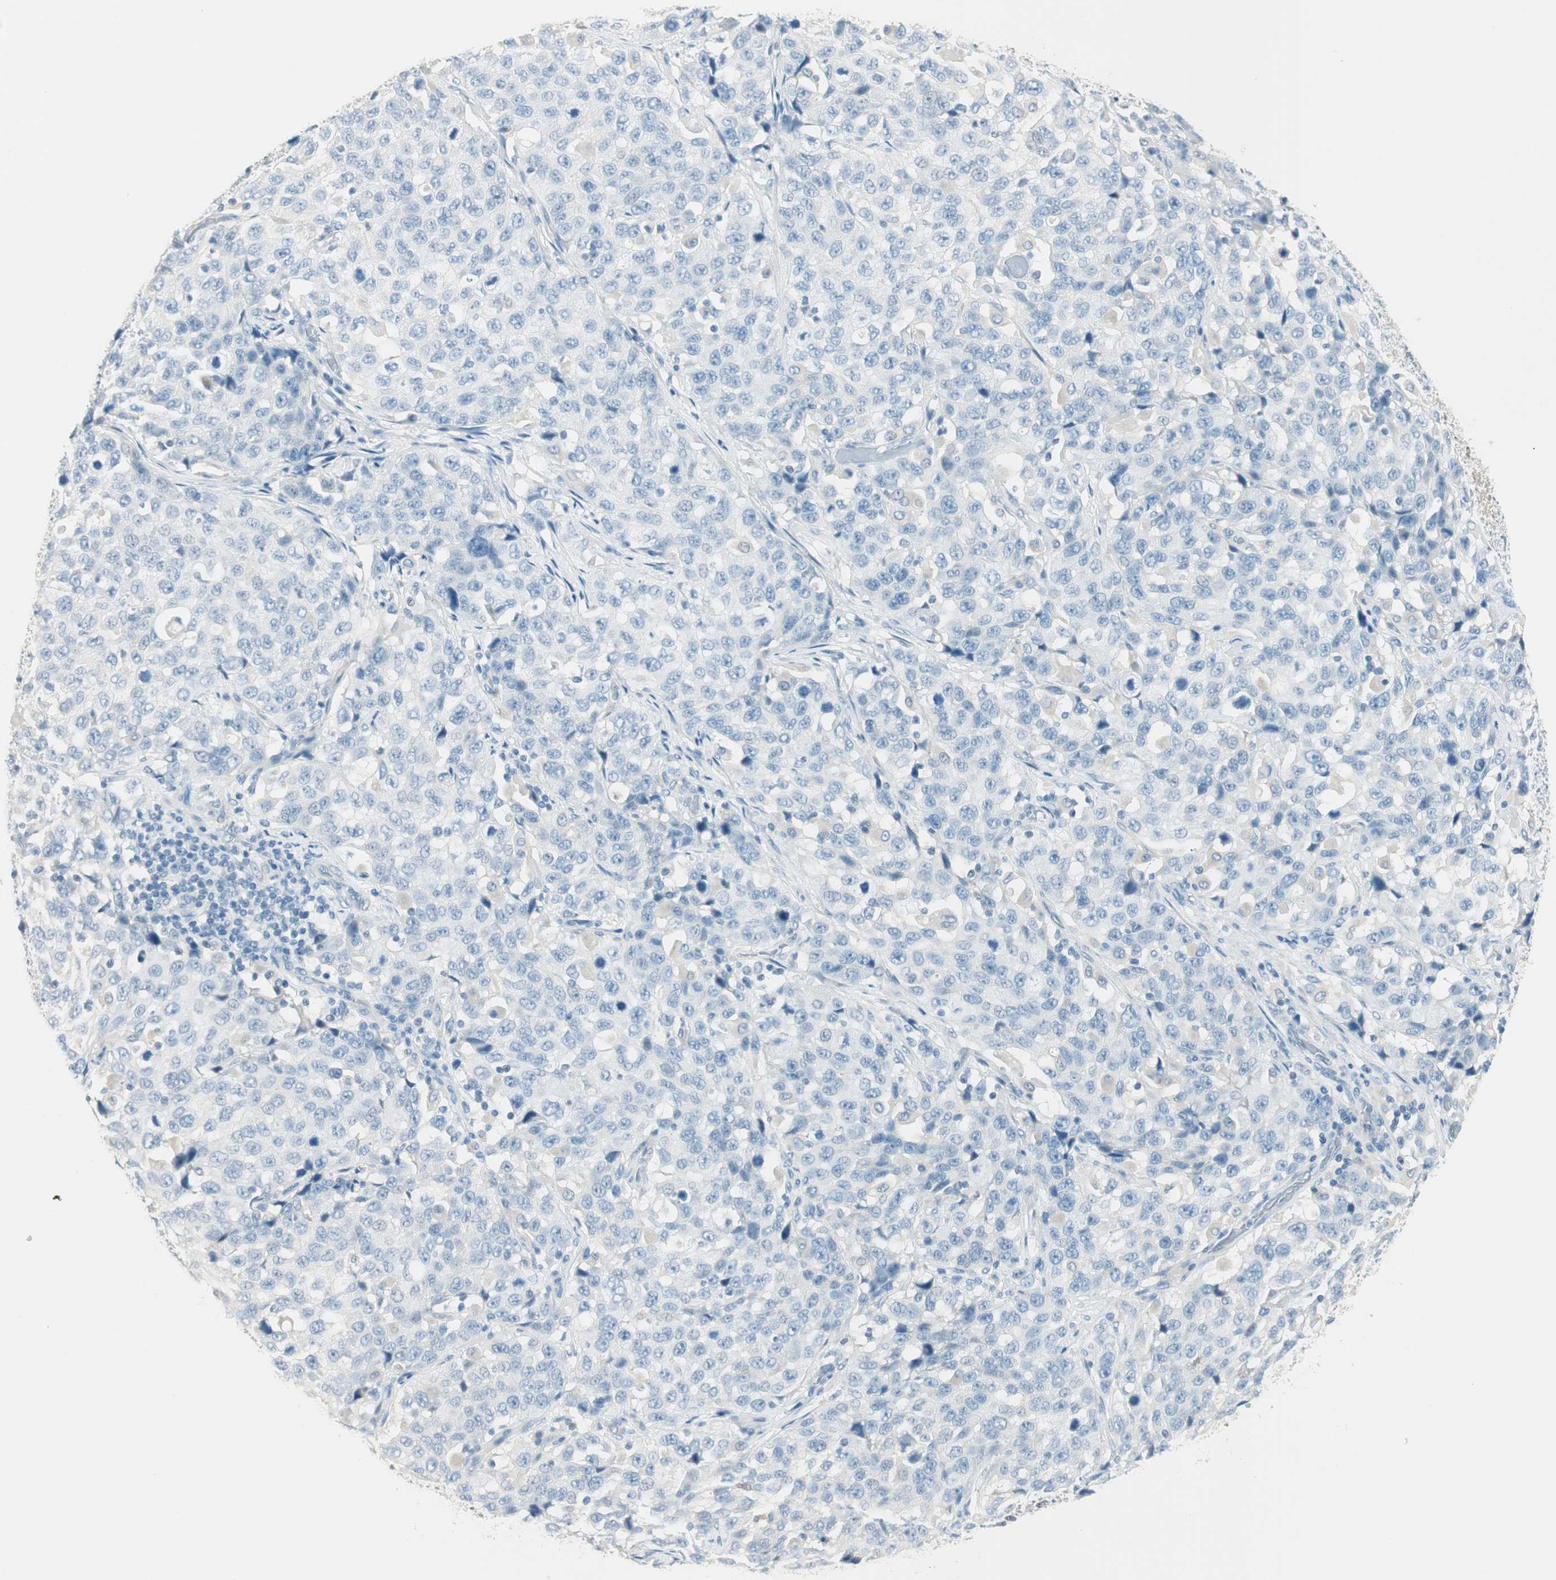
{"staining": {"intensity": "negative", "quantity": "none", "location": "none"}, "tissue": "stomach cancer", "cell_type": "Tumor cells", "image_type": "cancer", "snomed": [{"axis": "morphology", "description": "Normal tissue, NOS"}, {"axis": "morphology", "description": "Adenocarcinoma, NOS"}, {"axis": "topography", "description": "Stomach"}], "caption": "This micrograph is of adenocarcinoma (stomach) stained with IHC to label a protein in brown with the nuclei are counter-stained blue. There is no expression in tumor cells.", "gene": "HPGD", "patient": {"sex": "male", "age": 48}}